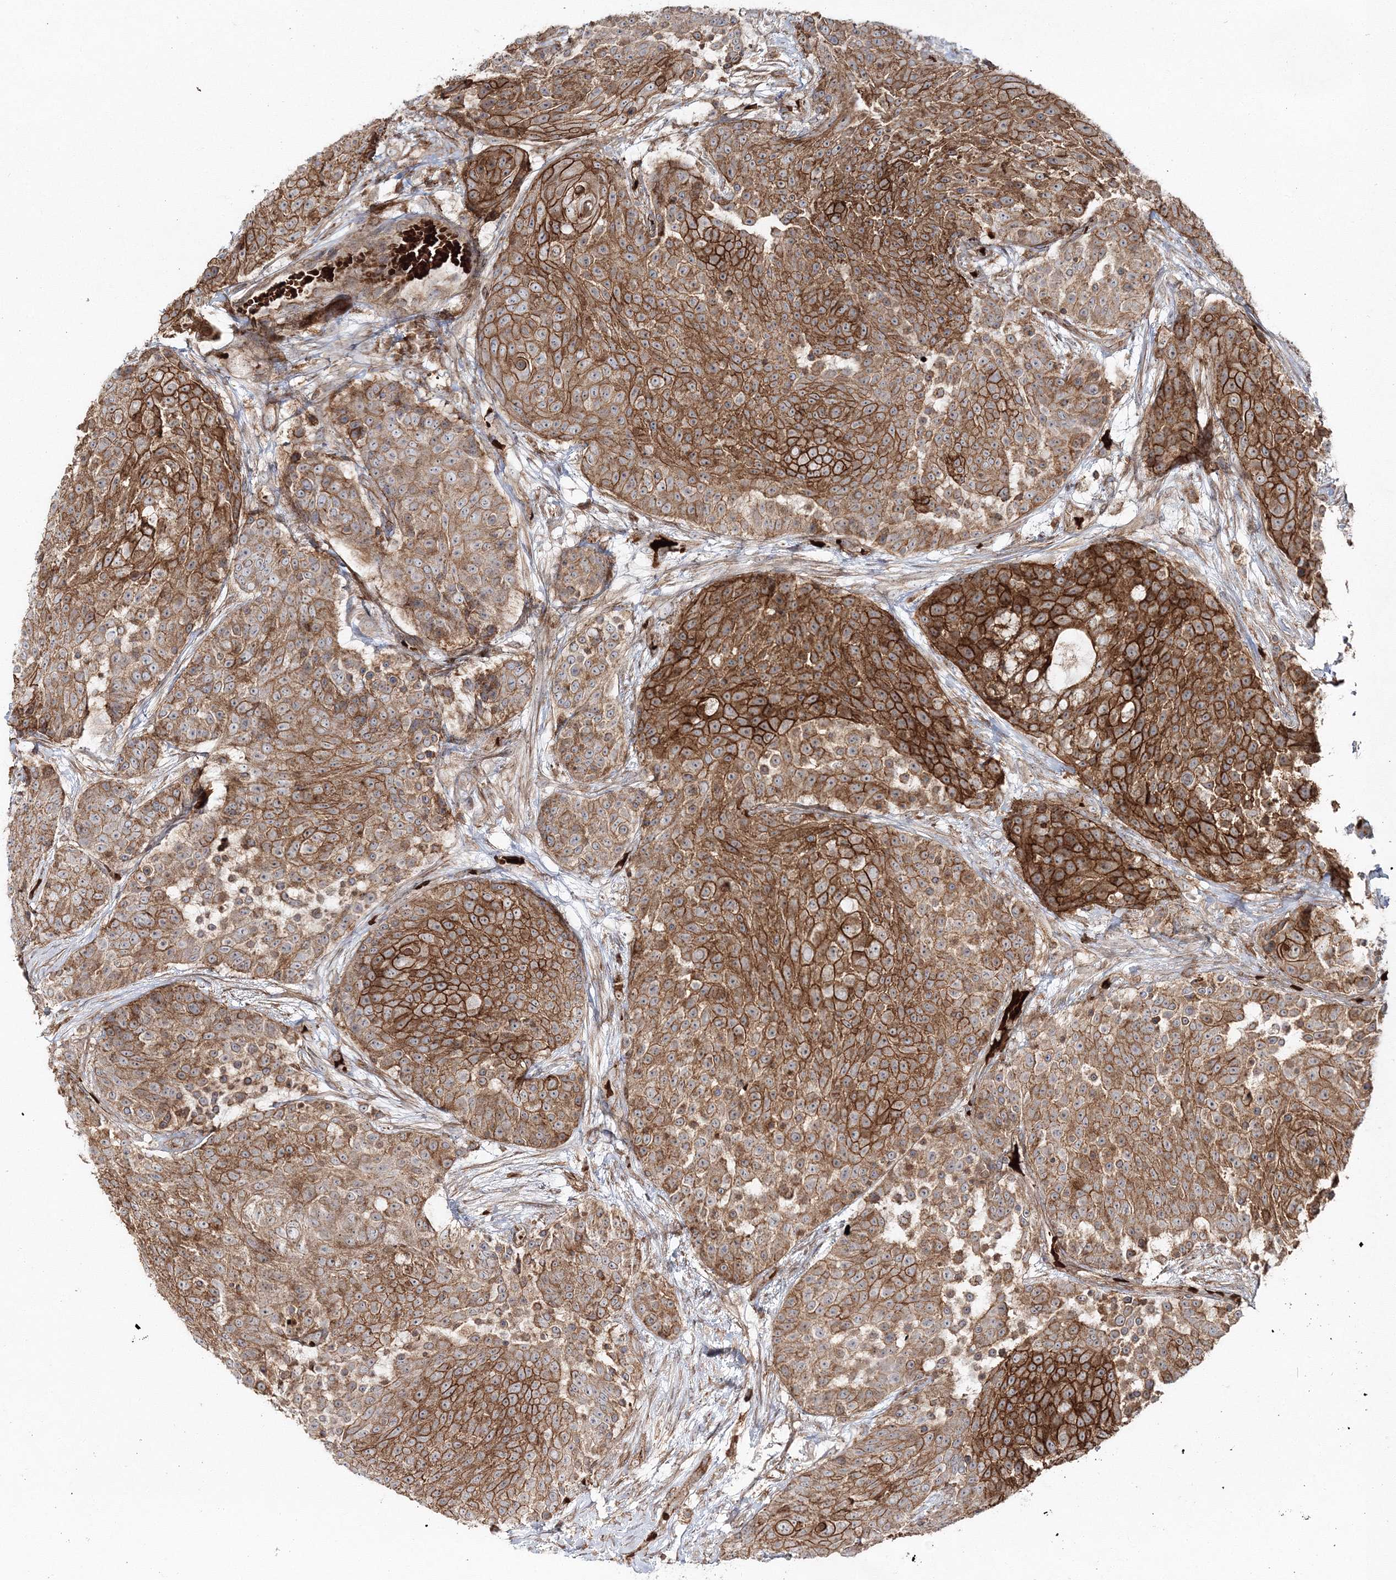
{"staining": {"intensity": "strong", "quantity": ">75%", "location": "cytoplasmic/membranous"}, "tissue": "urothelial cancer", "cell_type": "Tumor cells", "image_type": "cancer", "snomed": [{"axis": "morphology", "description": "Urothelial carcinoma, High grade"}, {"axis": "topography", "description": "Urinary bladder"}], "caption": "High-grade urothelial carcinoma stained with immunohistochemistry (IHC) shows strong cytoplasmic/membranous positivity in about >75% of tumor cells.", "gene": "PCBD2", "patient": {"sex": "female", "age": 63}}